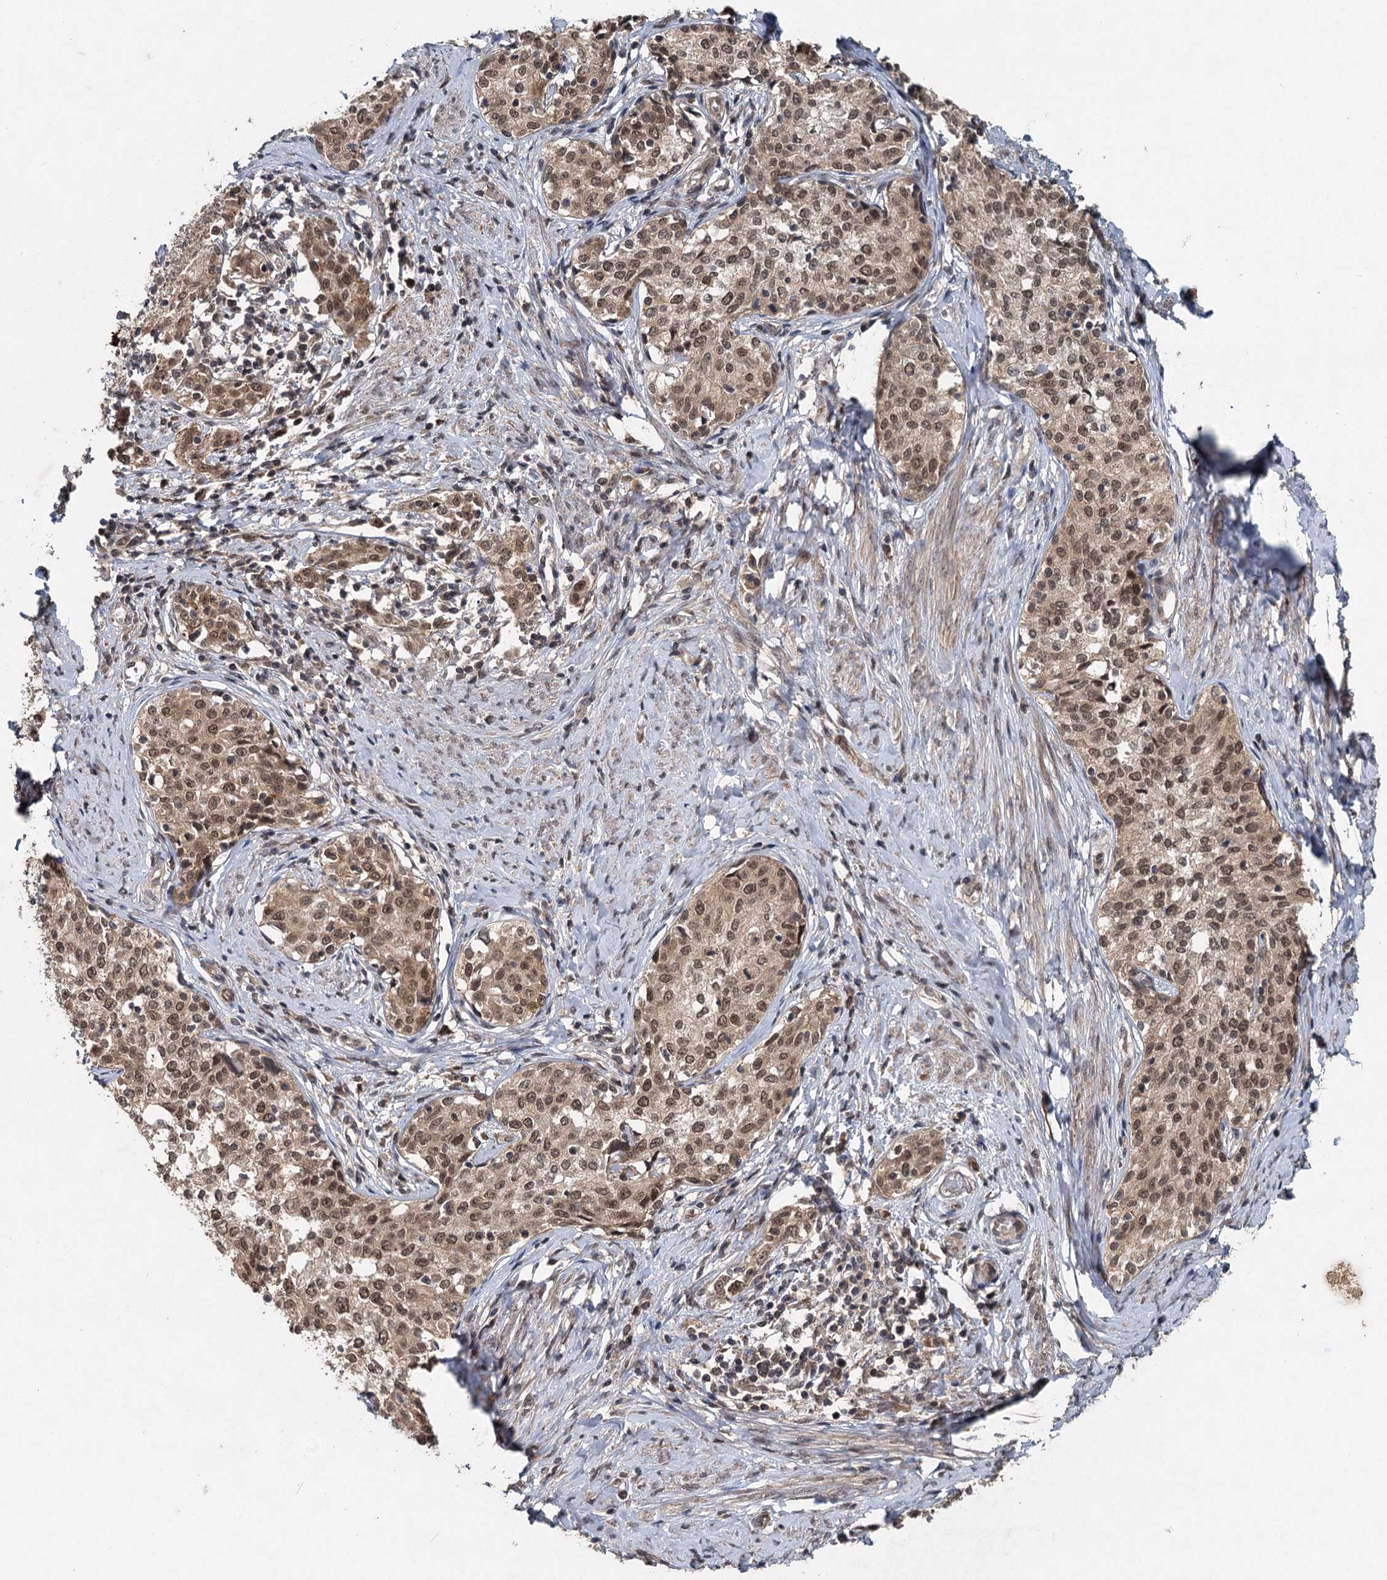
{"staining": {"intensity": "moderate", "quantity": ">75%", "location": "nuclear"}, "tissue": "cervical cancer", "cell_type": "Tumor cells", "image_type": "cancer", "snomed": [{"axis": "morphology", "description": "Squamous cell carcinoma, NOS"}, {"axis": "morphology", "description": "Adenocarcinoma, NOS"}, {"axis": "topography", "description": "Cervix"}], "caption": "This photomicrograph reveals cervical cancer stained with immunohistochemistry (IHC) to label a protein in brown. The nuclear of tumor cells show moderate positivity for the protein. Nuclei are counter-stained blue.", "gene": "RITA1", "patient": {"sex": "female", "age": 52}}